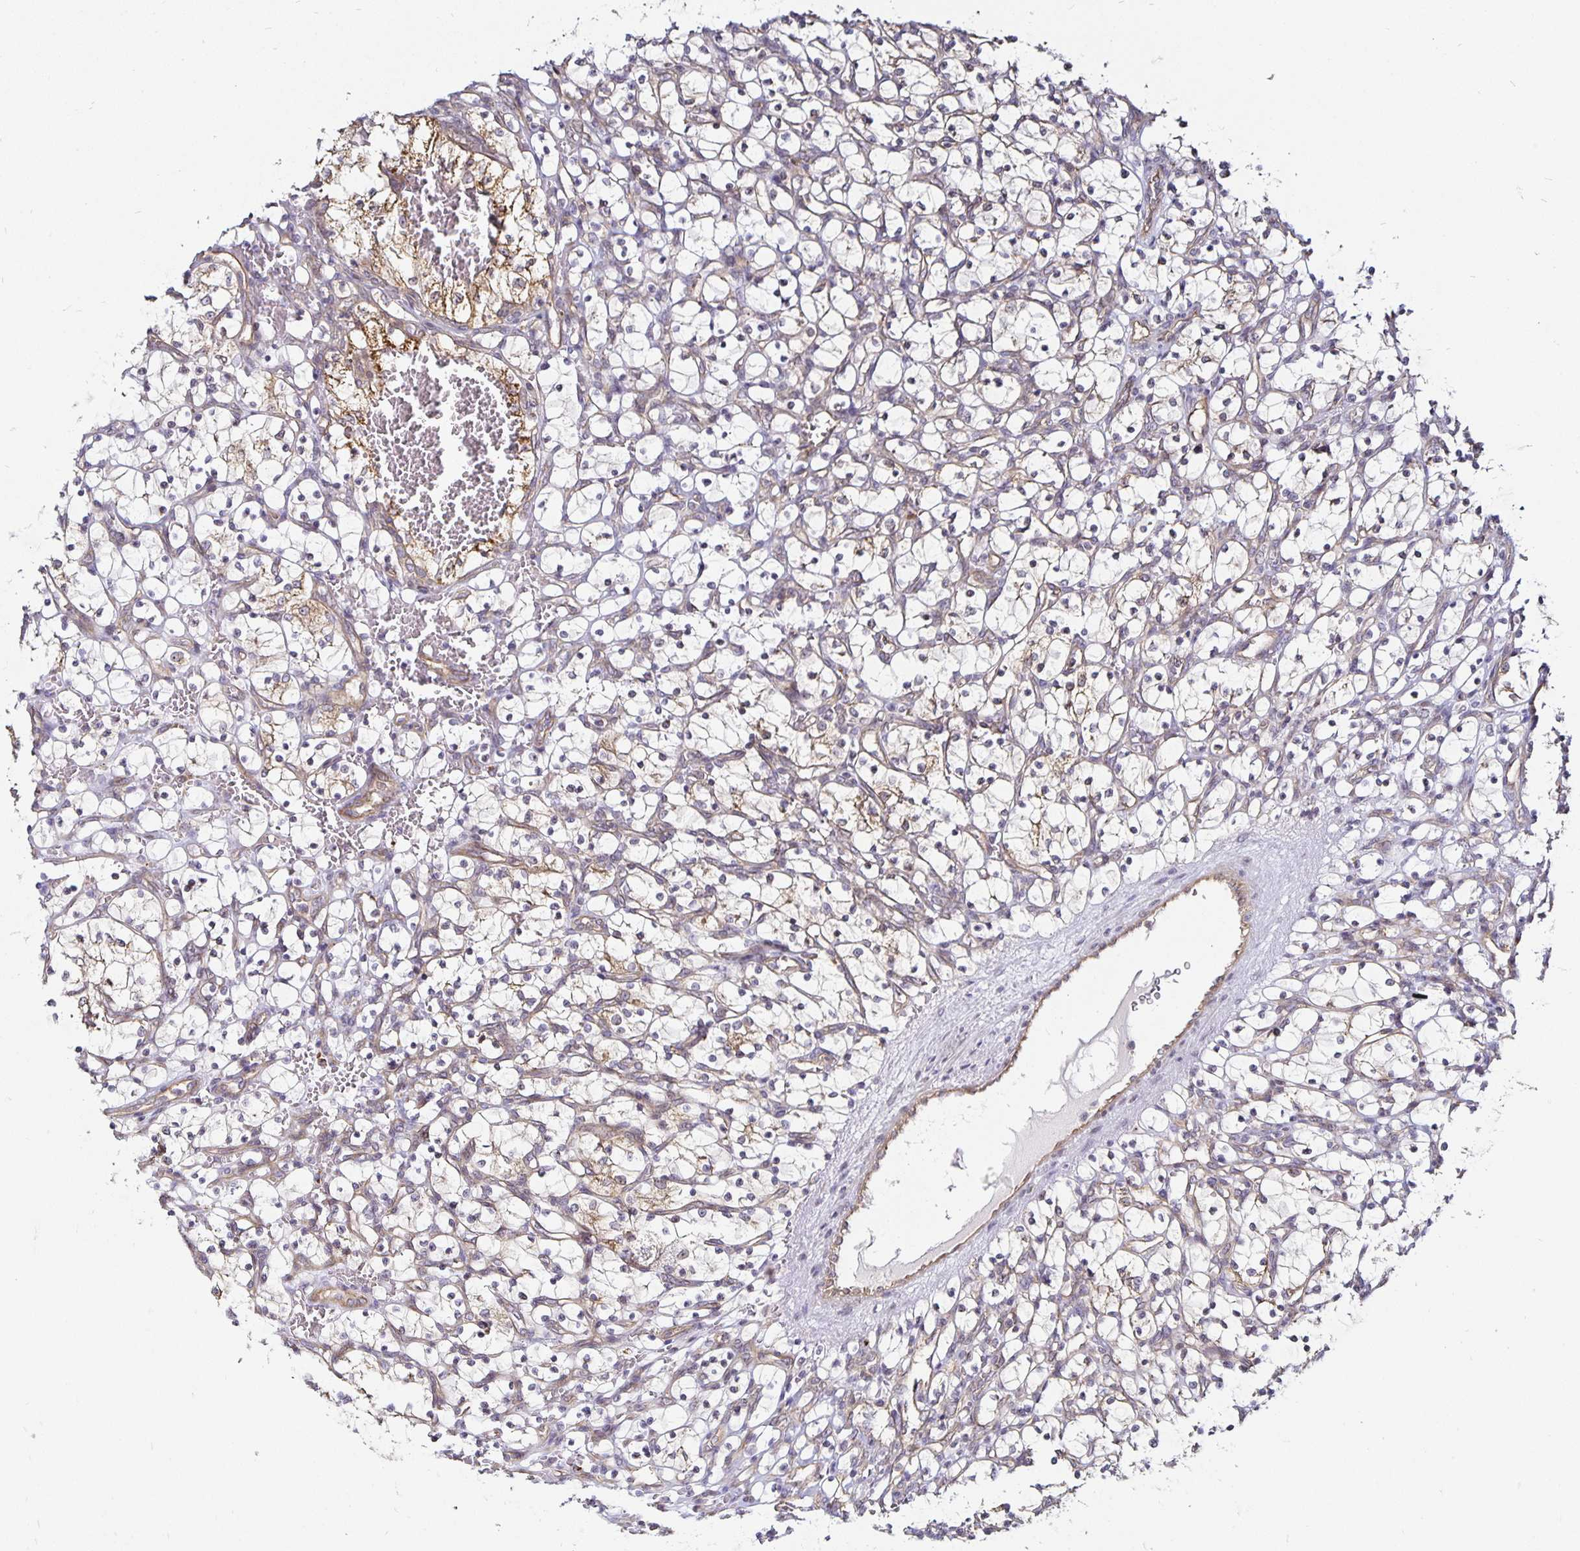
{"staining": {"intensity": "weak", "quantity": "25%-75%", "location": "cytoplasmic/membranous"}, "tissue": "renal cancer", "cell_type": "Tumor cells", "image_type": "cancer", "snomed": [{"axis": "morphology", "description": "Adenocarcinoma, NOS"}, {"axis": "topography", "description": "Kidney"}], "caption": "Approximately 25%-75% of tumor cells in renal adenocarcinoma demonstrate weak cytoplasmic/membranous protein positivity as visualized by brown immunohistochemical staining.", "gene": "CYP27A1", "patient": {"sex": "female", "age": 69}}